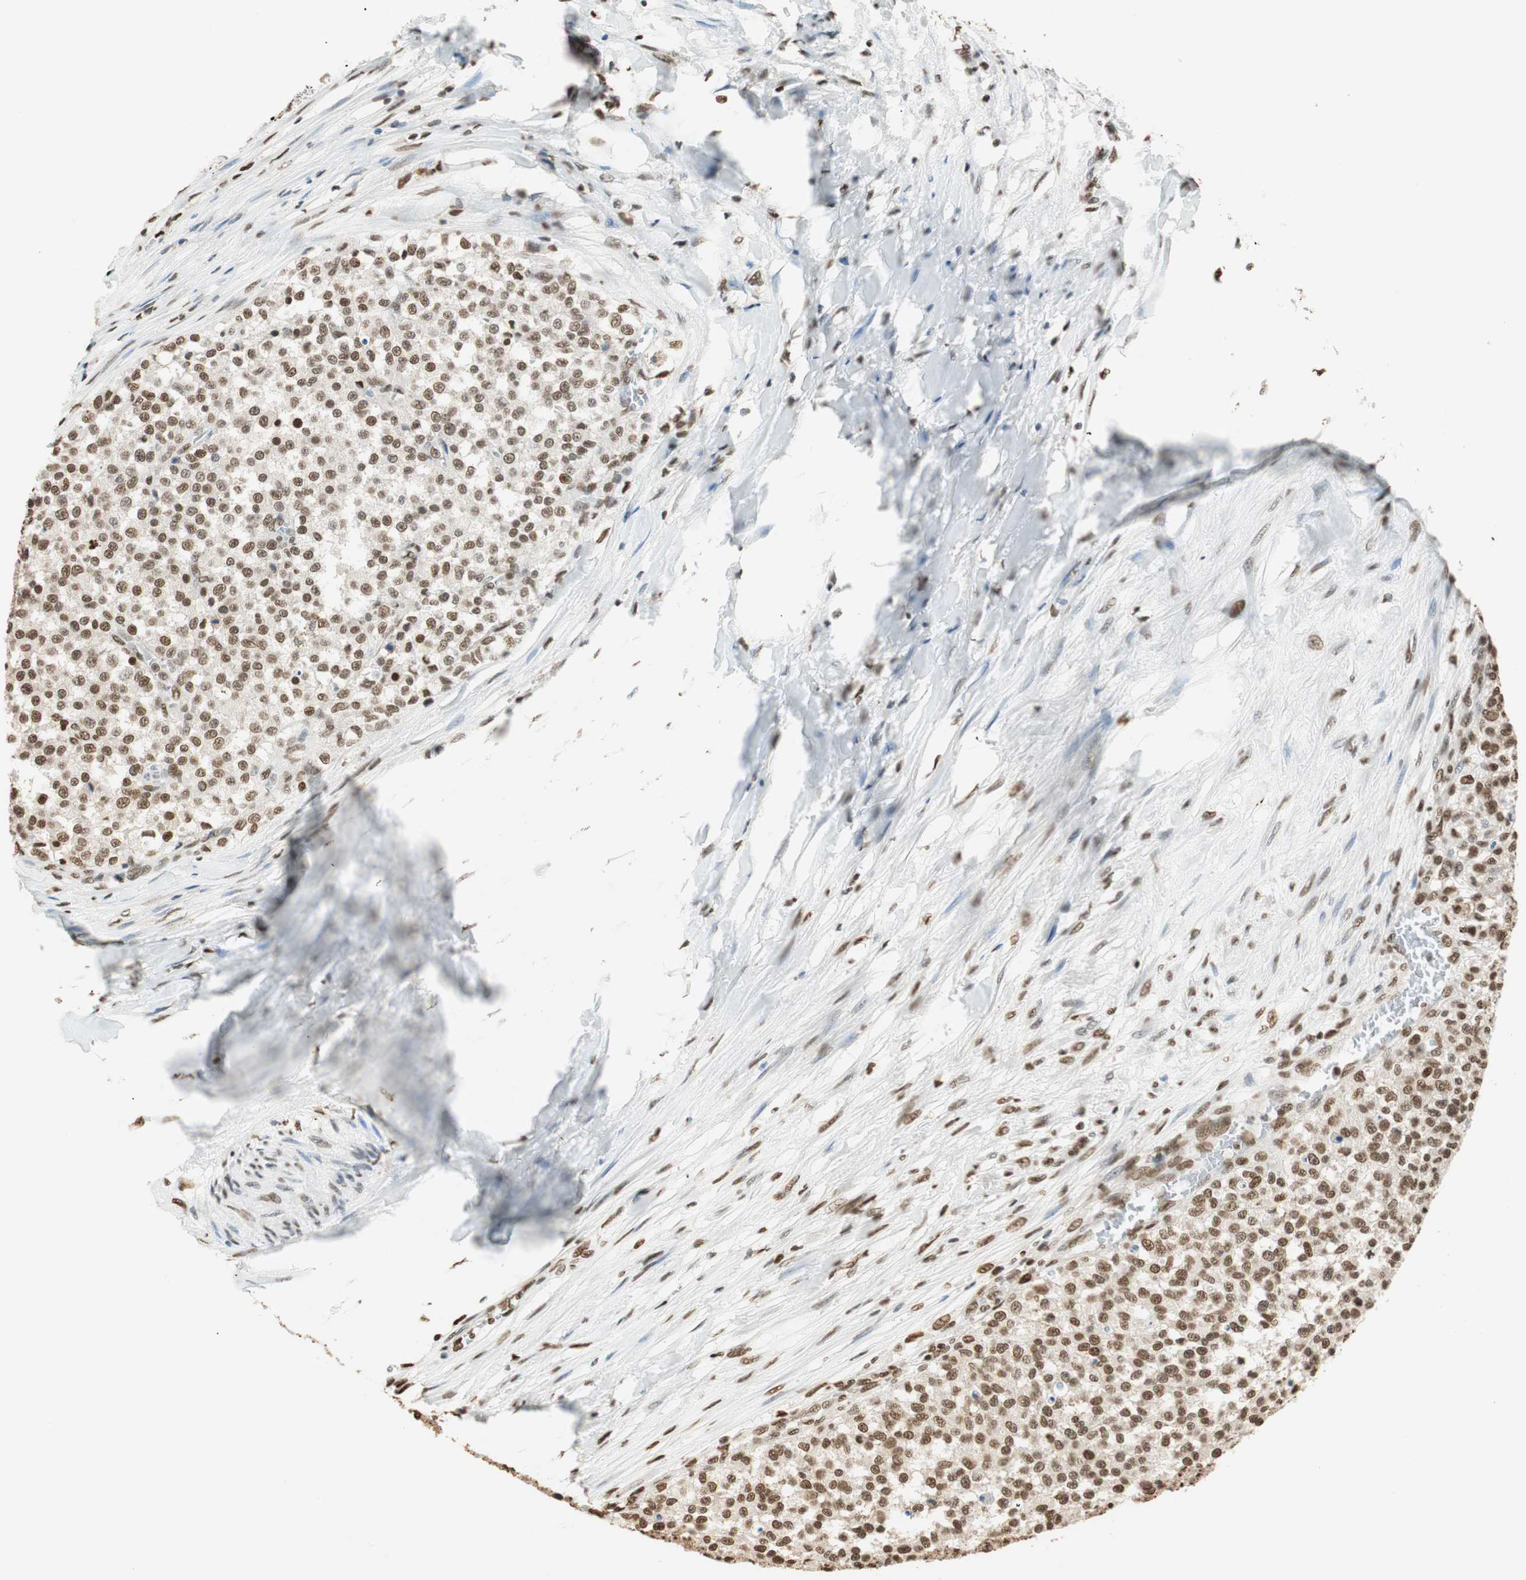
{"staining": {"intensity": "moderate", "quantity": "25%-75%", "location": "cytoplasmic/membranous,nuclear"}, "tissue": "testis cancer", "cell_type": "Tumor cells", "image_type": "cancer", "snomed": [{"axis": "morphology", "description": "Seminoma, NOS"}, {"axis": "topography", "description": "Testis"}], "caption": "This photomicrograph exhibits testis cancer (seminoma) stained with immunohistochemistry (IHC) to label a protein in brown. The cytoplasmic/membranous and nuclear of tumor cells show moderate positivity for the protein. Nuclei are counter-stained blue.", "gene": "FANCG", "patient": {"sex": "male", "age": 59}}